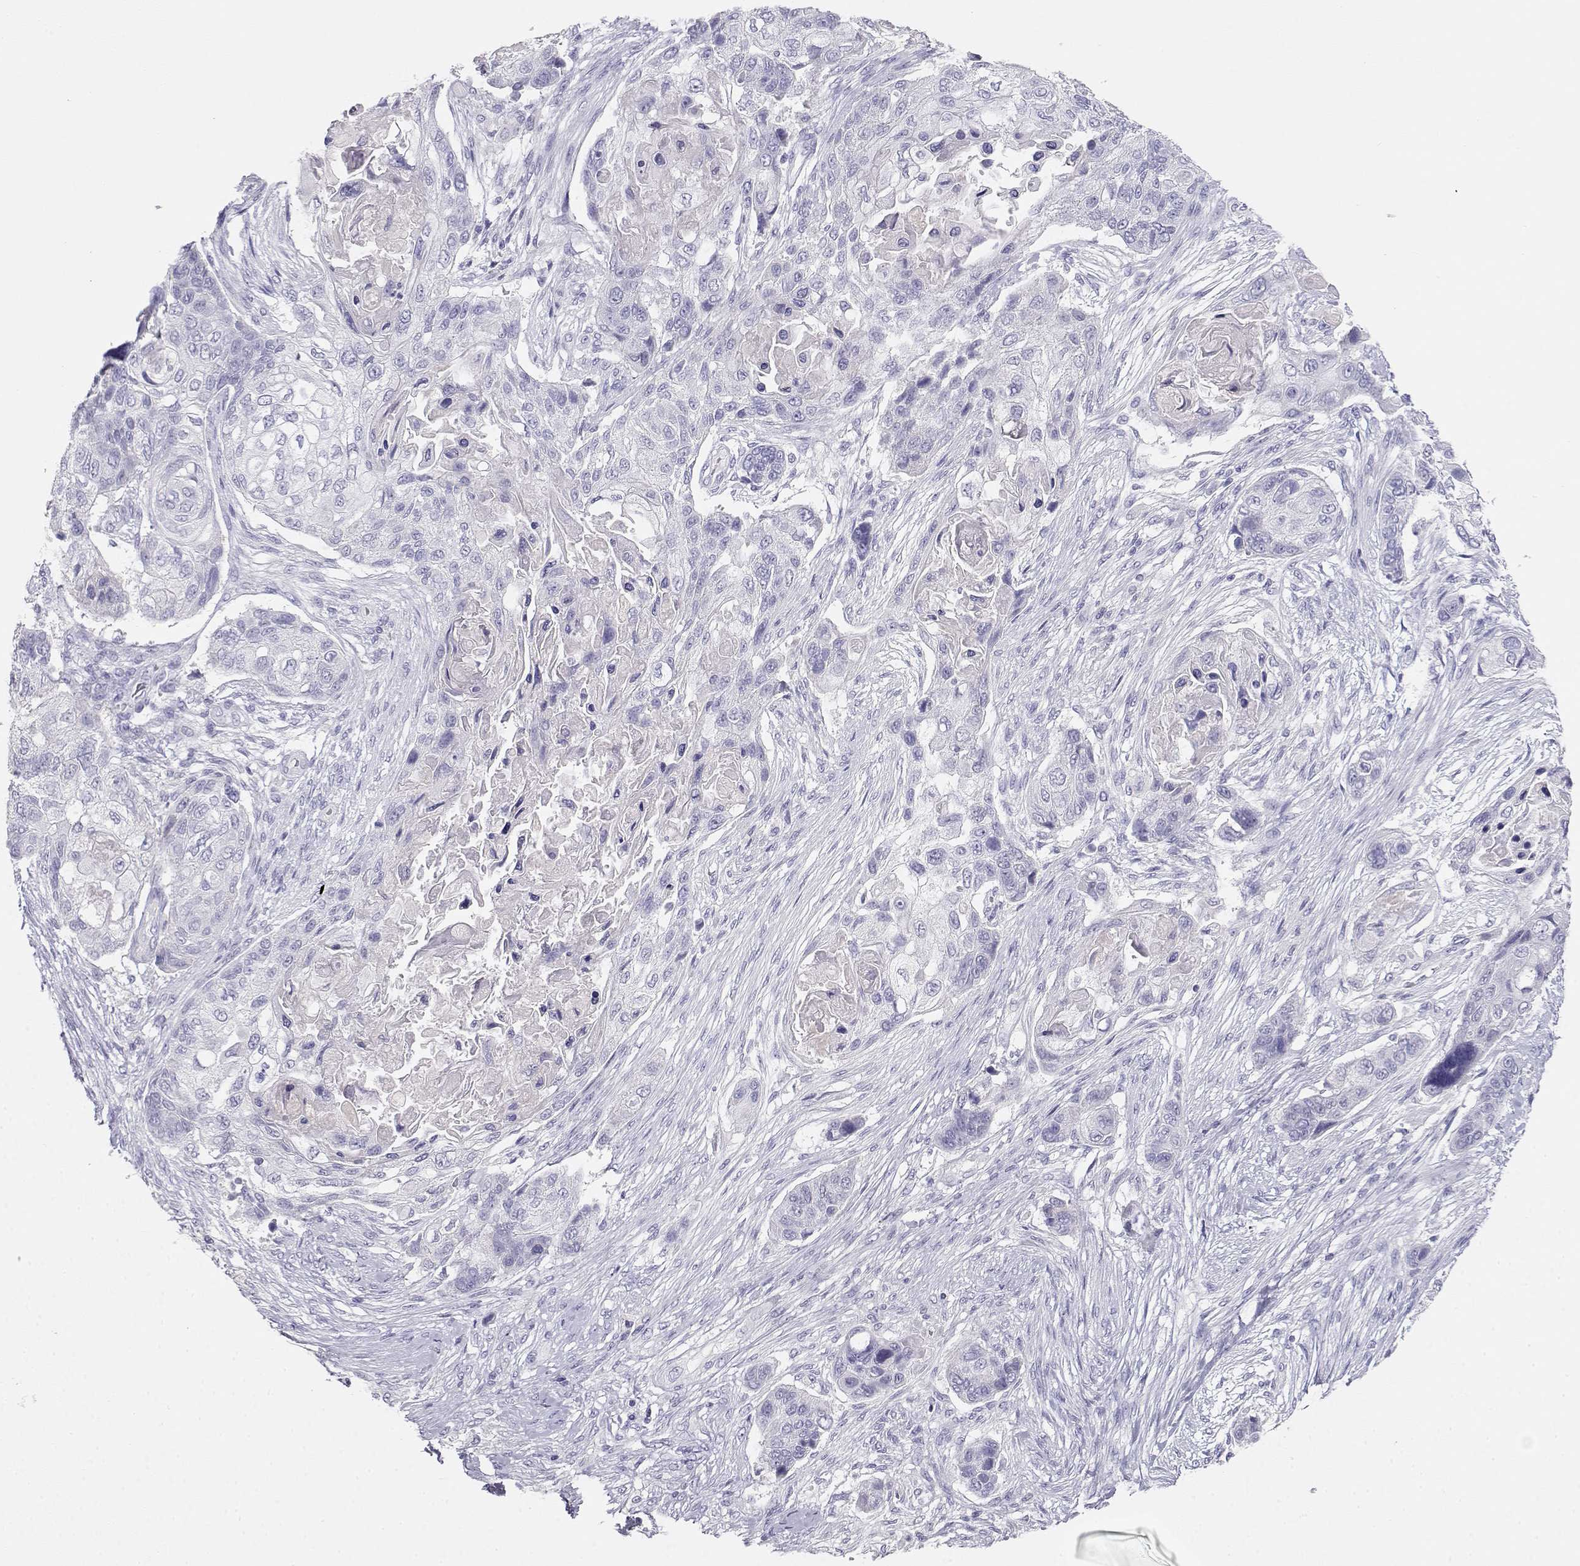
{"staining": {"intensity": "negative", "quantity": "none", "location": "none"}, "tissue": "lung cancer", "cell_type": "Tumor cells", "image_type": "cancer", "snomed": [{"axis": "morphology", "description": "Squamous cell carcinoma, NOS"}, {"axis": "topography", "description": "Lung"}], "caption": "Immunohistochemistry (IHC) micrograph of human lung cancer (squamous cell carcinoma) stained for a protein (brown), which displays no positivity in tumor cells.", "gene": "GPR174", "patient": {"sex": "male", "age": 69}}